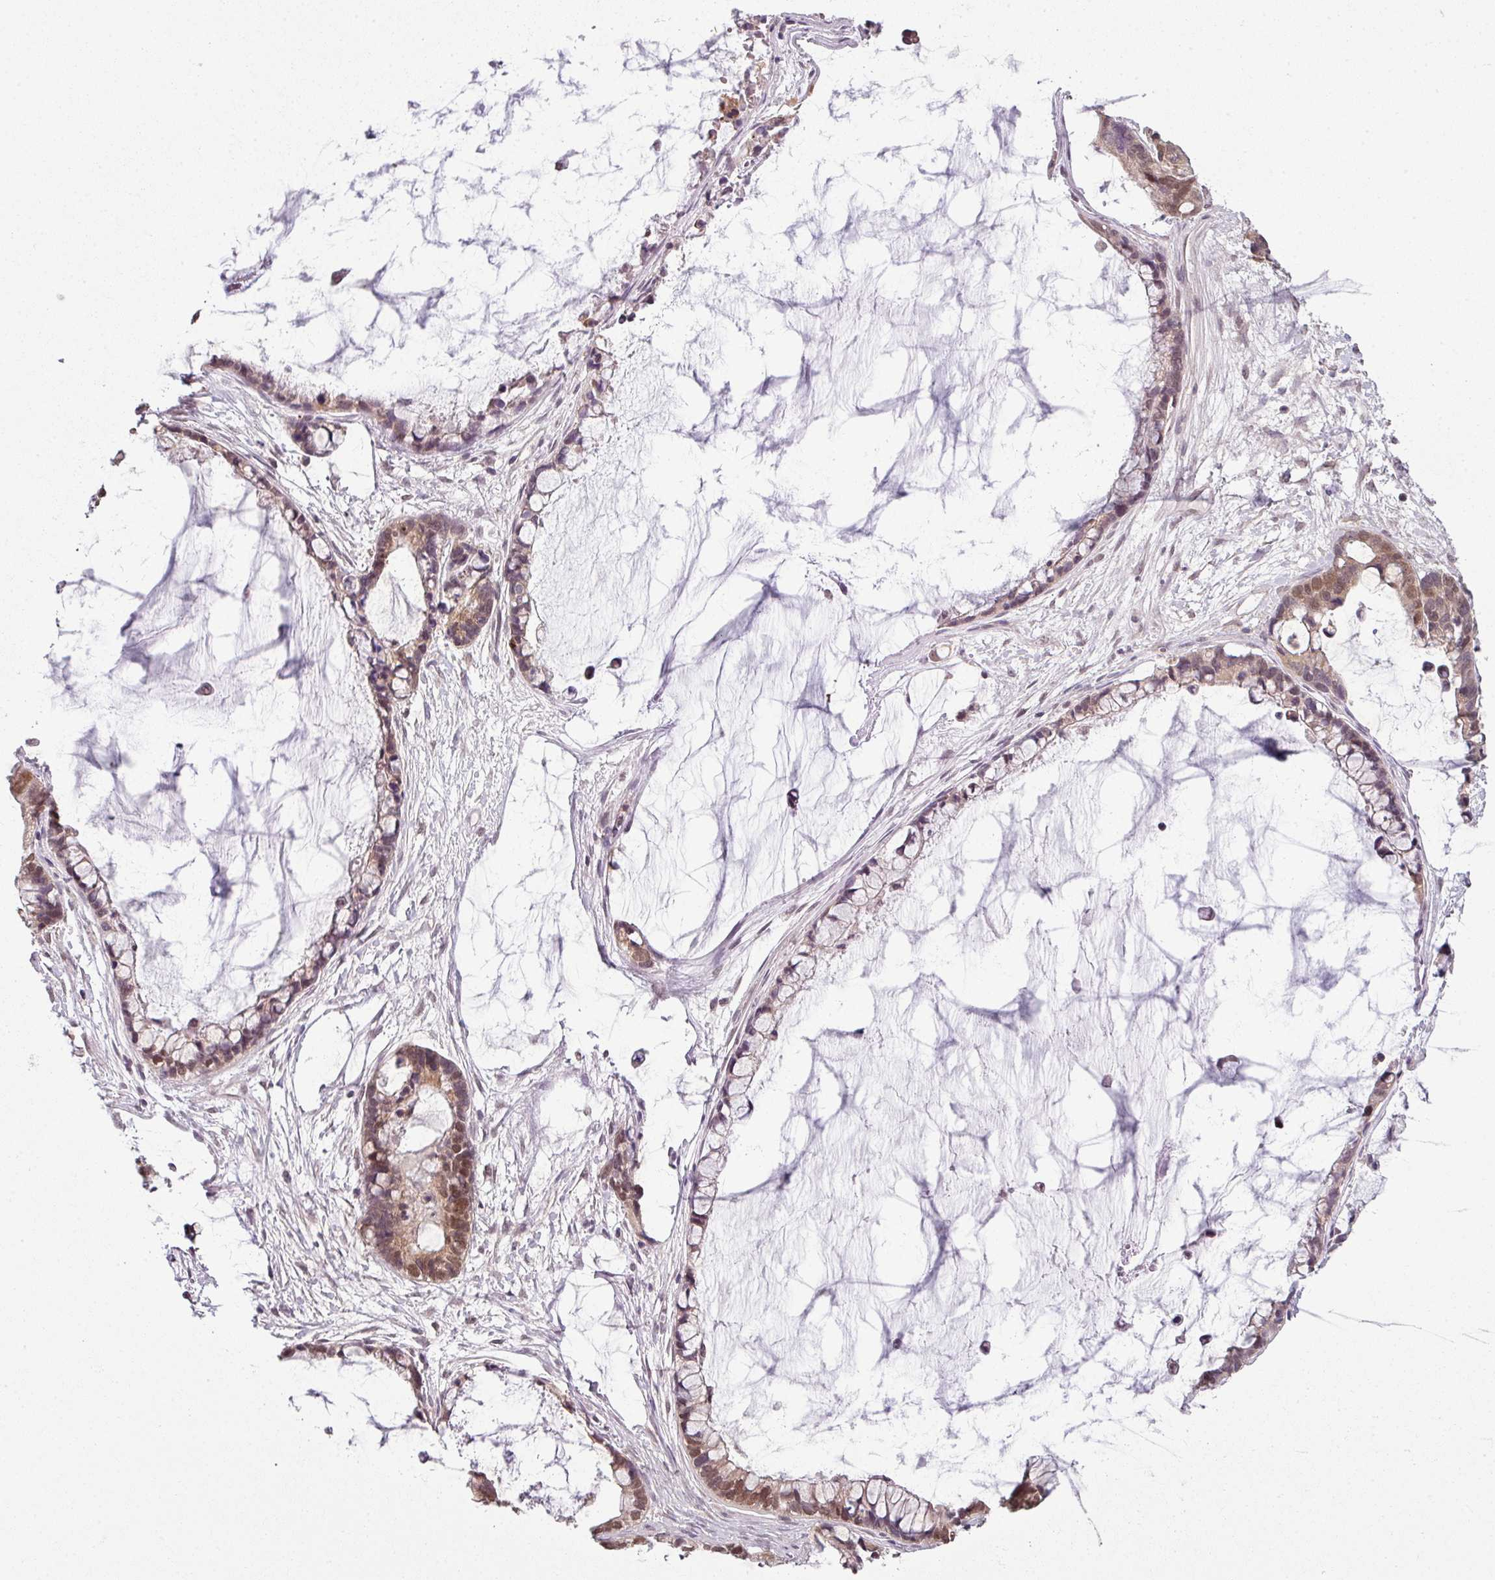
{"staining": {"intensity": "moderate", "quantity": "25%-75%", "location": "cytoplasmic/membranous,nuclear"}, "tissue": "ovarian cancer", "cell_type": "Tumor cells", "image_type": "cancer", "snomed": [{"axis": "morphology", "description": "Cystadenocarcinoma, mucinous, NOS"}, {"axis": "topography", "description": "Ovary"}], "caption": "A micrograph of human ovarian cancer (mucinous cystadenocarcinoma) stained for a protein shows moderate cytoplasmic/membranous and nuclear brown staining in tumor cells.", "gene": "DERPC", "patient": {"sex": "female", "age": 63}}